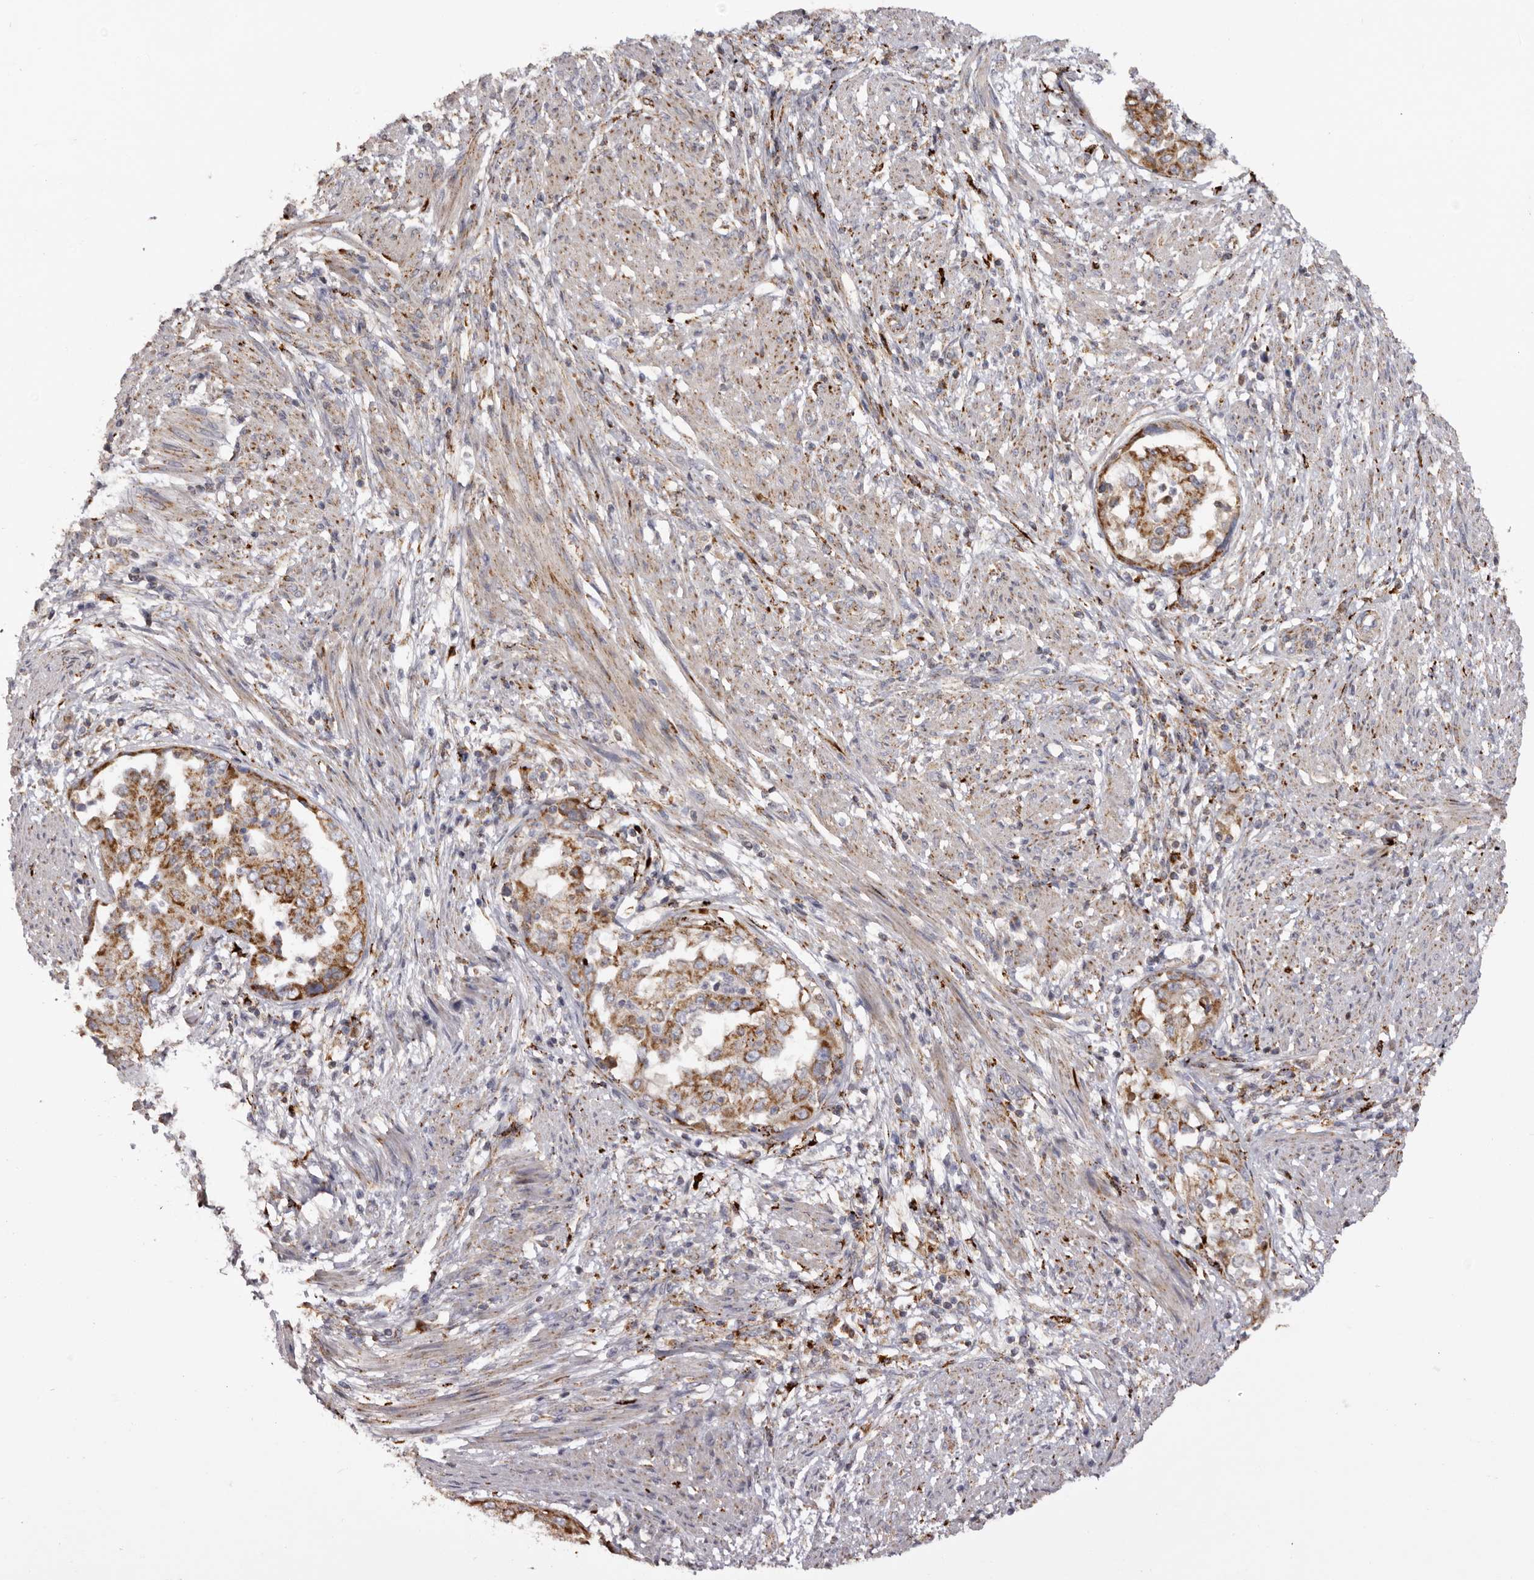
{"staining": {"intensity": "strong", "quantity": ">75%", "location": "cytoplasmic/membranous"}, "tissue": "endometrial cancer", "cell_type": "Tumor cells", "image_type": "cancer", "snomed": [{"axis": "morphology", "description": "Adenocarcinoma, NOS"}, {"axis": "topography", "description": "Endometrium"}], "caption": "High-magnification brightfield microscopy of endometrial cancer (adenocarcinoma) stained with DAB (3,3'-diaminobenzidine) (brown) and counterstained with hematoxylin (blue). tumor cells exhibit strong cytoplasmic/membranous positivity is seen in approximately>75% of cells.", "gene": "MECR", "patient": {"sex": "female", "age": 85}}